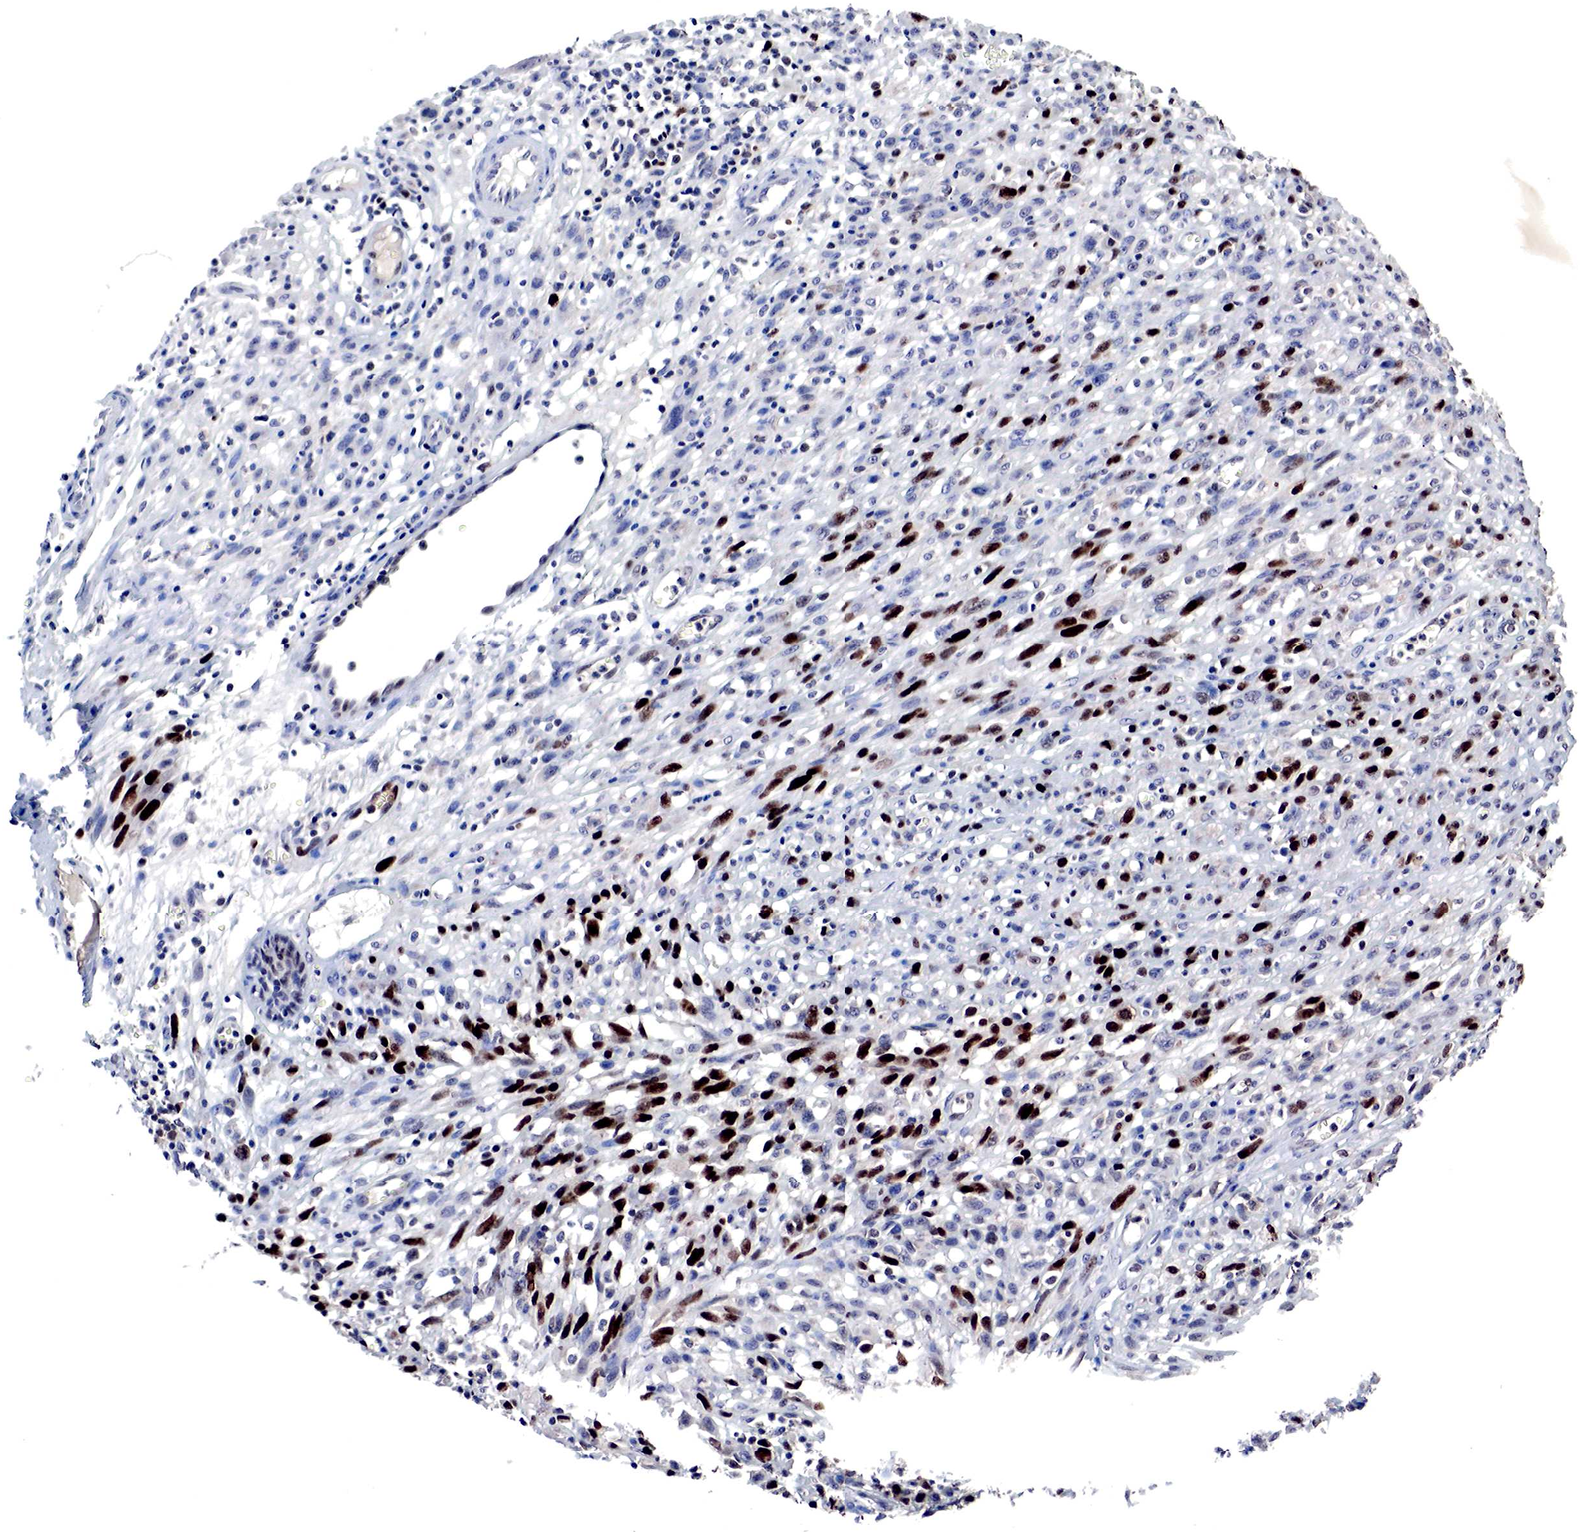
{"staining": {"intensity": "strong", "quantity": "25%-75%", "location": "nuclear"}, "tissue": "melanoma", "cell_type": "Tumor cells", "image_type": "cancer", "snomed": [{"axis": "morphology", "description": "Malignant melanoma, NOS"}, {"axis": "topography", "description": "Skin"}], "caption": "The micrograph demonstrates staining of malignant melanoma, revealing strong nuclear protein expression (brown color) within tumor cells. (brown staining indicates protein expression, while blue staining denotes nuclei).", "gene": "DACH2", "patient": {"sex": "male", "age": 51}}